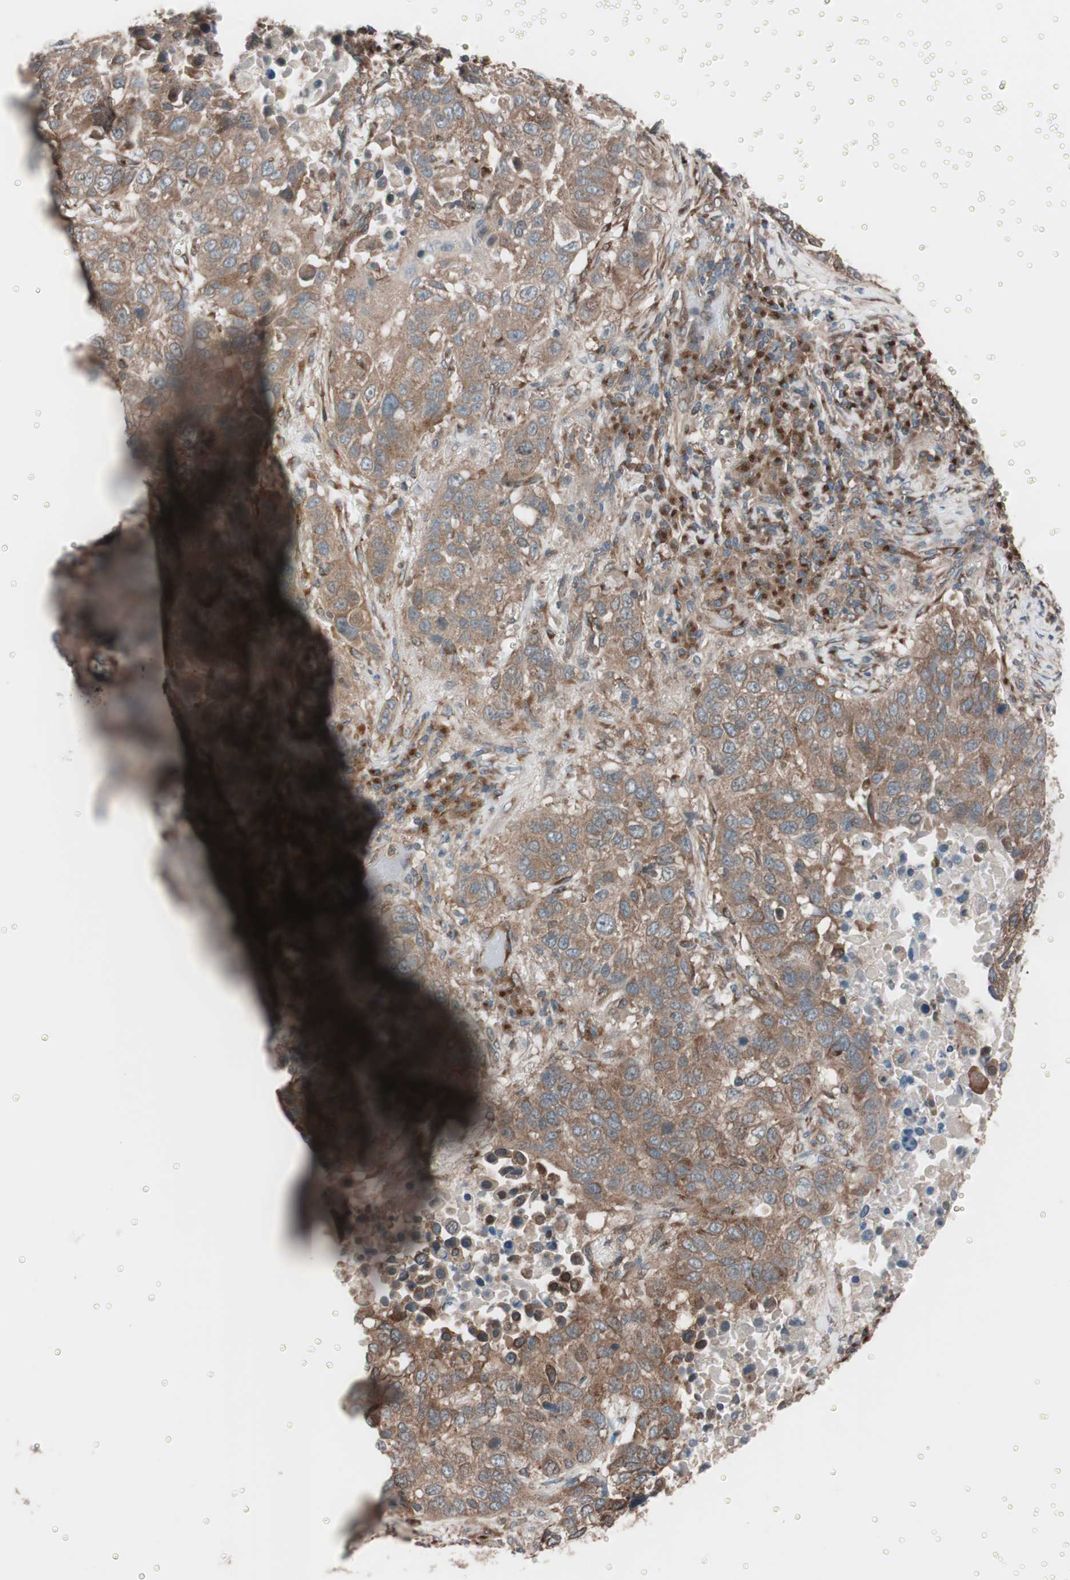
{"staining": {"intensity": "moderate", "quantity": ">75%", "location": "cytoplasmic/membranous"}, "tissue": "lung cancer", "cell_type": "Tumor cells", "image_type": "cancer", "snomed": [{"axis": "morphology", "description": "Squamous cell carcinoma, NOS"}, {"axis": "topography", "description": "Lung"}], "caption": "An image of human lung squamous cell carcinoma stained for a protein reveals moderate cytoplasmic/membranous brown staining in tumor cells. (DAB (3,3'-diaminobenzidine) IHC with brightfield microscopy, high magnification).", "gene": "SEC31A", "patient": {"sex": "male", "age": 57}}